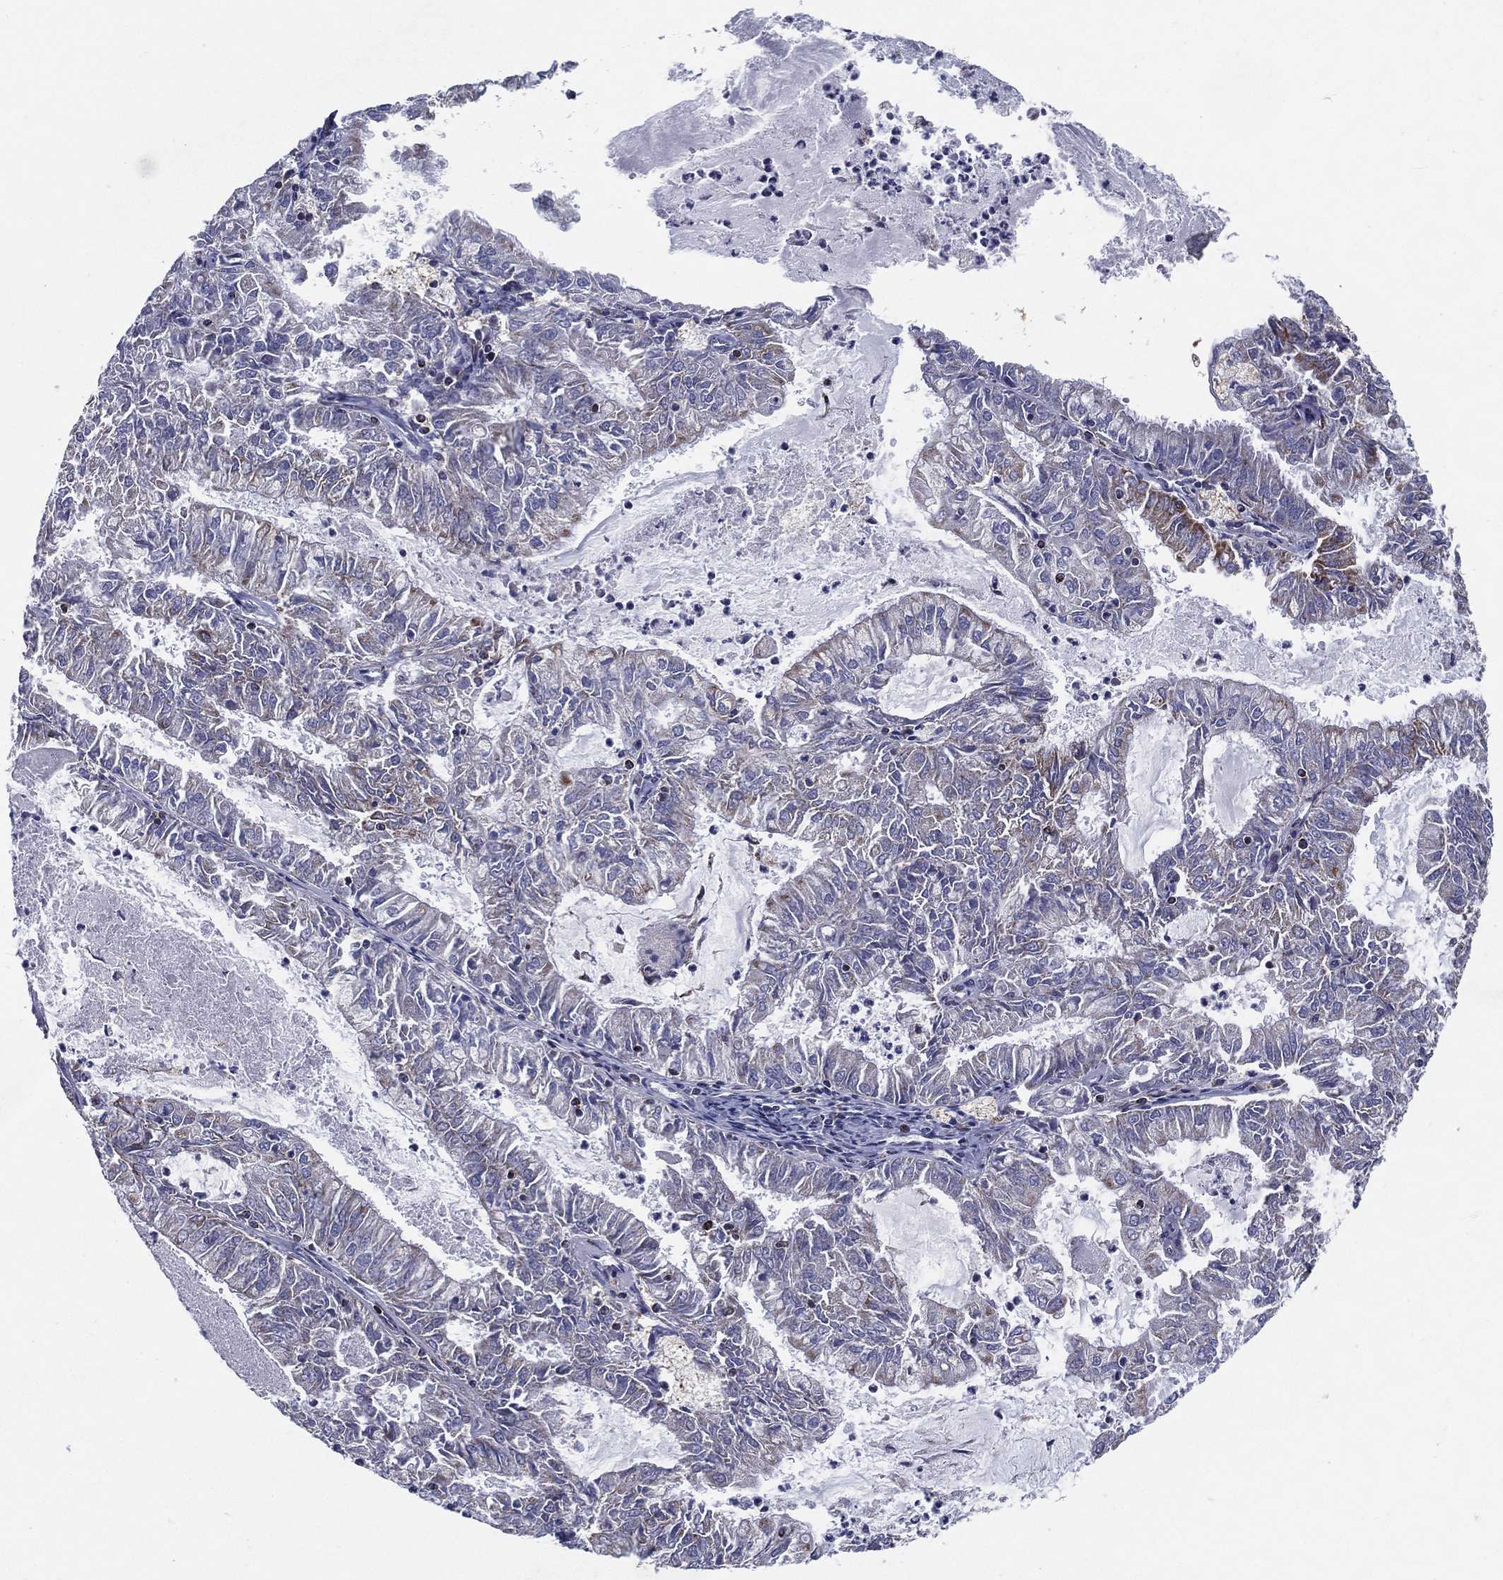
{"staining": {"intensity": "negative", "quantity": "none", "location": "none"}, "tissue": "endometrial cancer", "cell_type": "Tumor cells", "image_type": "cancer", "snomed": [{"axis": "morphology", "description": "Adenocarcinoma, NOS"}, {"axis": "topography", "description": "Endometrium"}], "caption": "A photomicrograph of endometrial cancer (adenocarcinoma) stained for a protein displays no brown staining in tumor cells.", "gene": "SFXN1", "patient": {"sex": "female", "age": 57}}